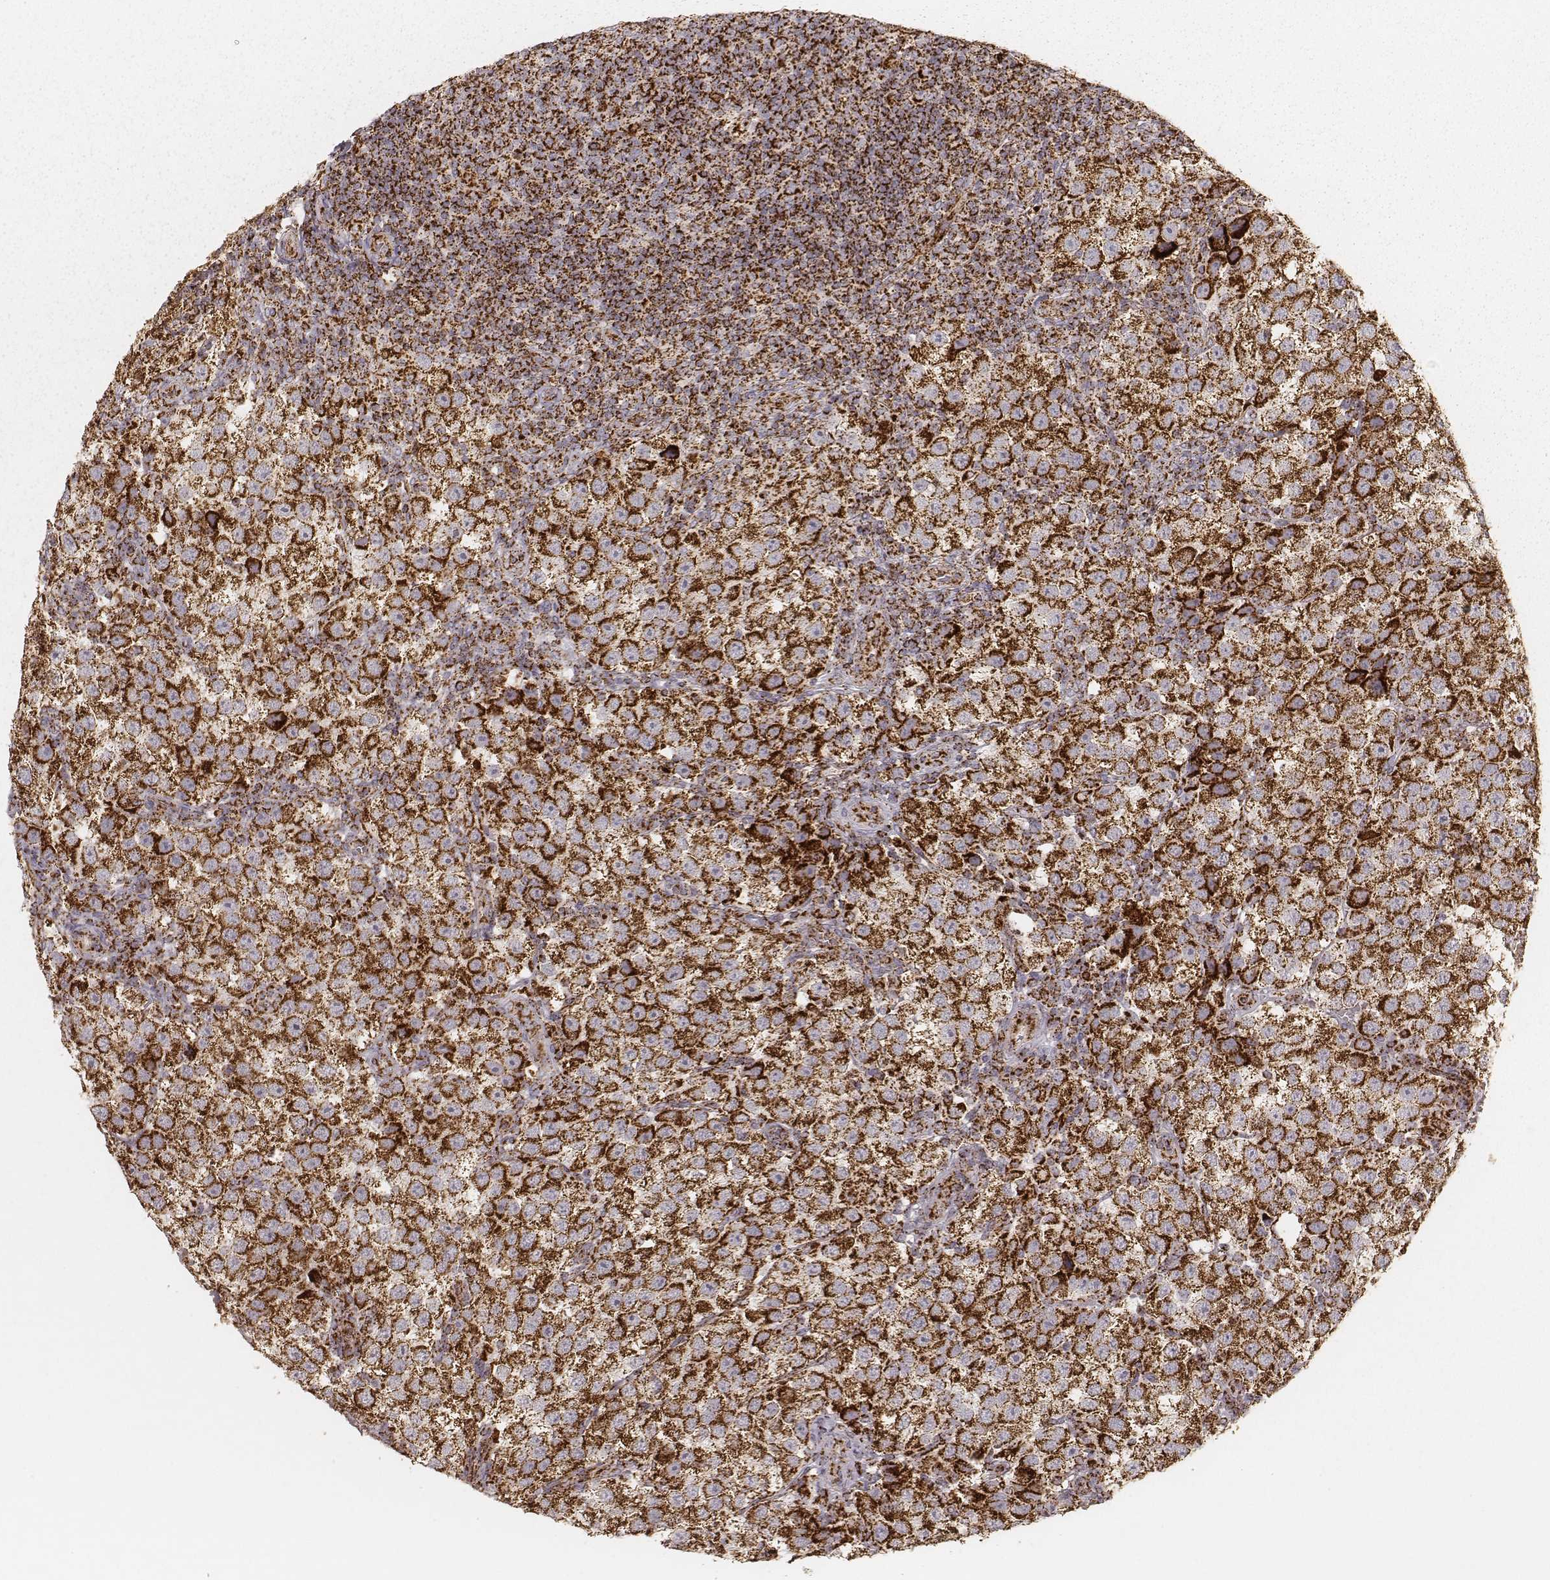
{"staining": {"intensity": "strong", "quantity": ">75%", "location": "cytoplasmic/membranous"}, "tissue": "testis cancer", "cell_type": "Tumor cells", "image_type": "cancer", "snomed": [{"axis": "morphology", "description": "Seminoma, NOS"}, {"axis": "topography", "description": "Testis"}], "caption": "Immunohistochemistry (IHC) (DAB (3,3'-diaminobenzidine)) staining of testis cancer (seminoma) reveals strong cytoplasmic/membranous protein expression in about >75% of tumor cells.", "gene": "CS", "patient": {"sex": "male", "age": 37}}